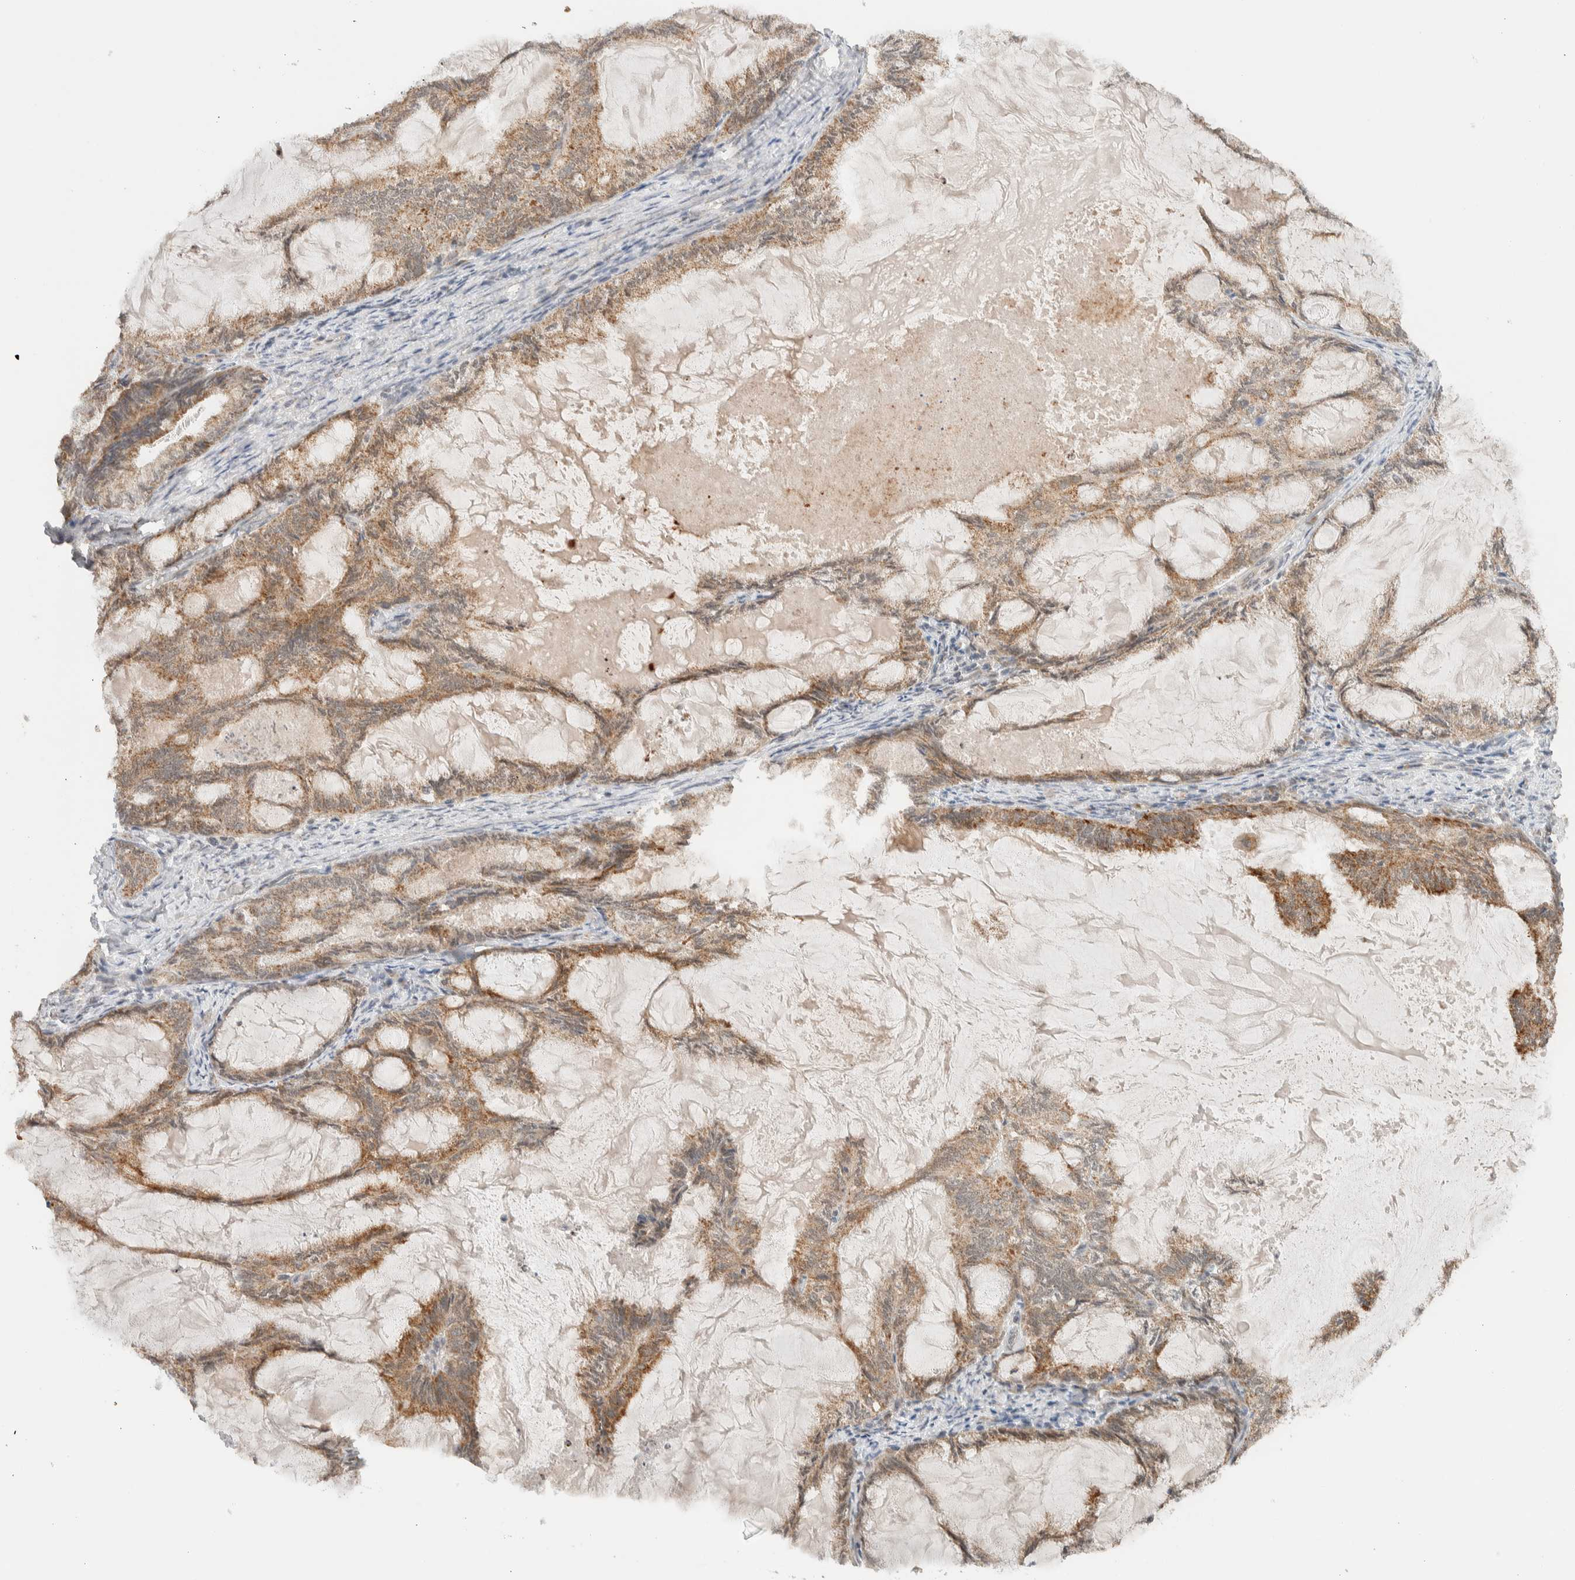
{"staining": {"intensity": "moderate", "quantity": ">75%", "location": "cytoplasmic/membranous"}, "tissue": "endometrial cancer", "cell_type": "Tumor cells", "image_type": "cancer", "snomed": [{"axis": "morphology", "description": "Adenocarcinoma, NOS"}, {"axis": "topography", "description": "Endometrium"}], "caption": "Immunohistochemical staining of endometrial adenocarcinoma reveals medium levels of moderate cytoplasmic/membranous protein positivity in about >75% of tumor cells.", "gene": "MRPL41", "patient": {"sex": "female", "age": 86}}